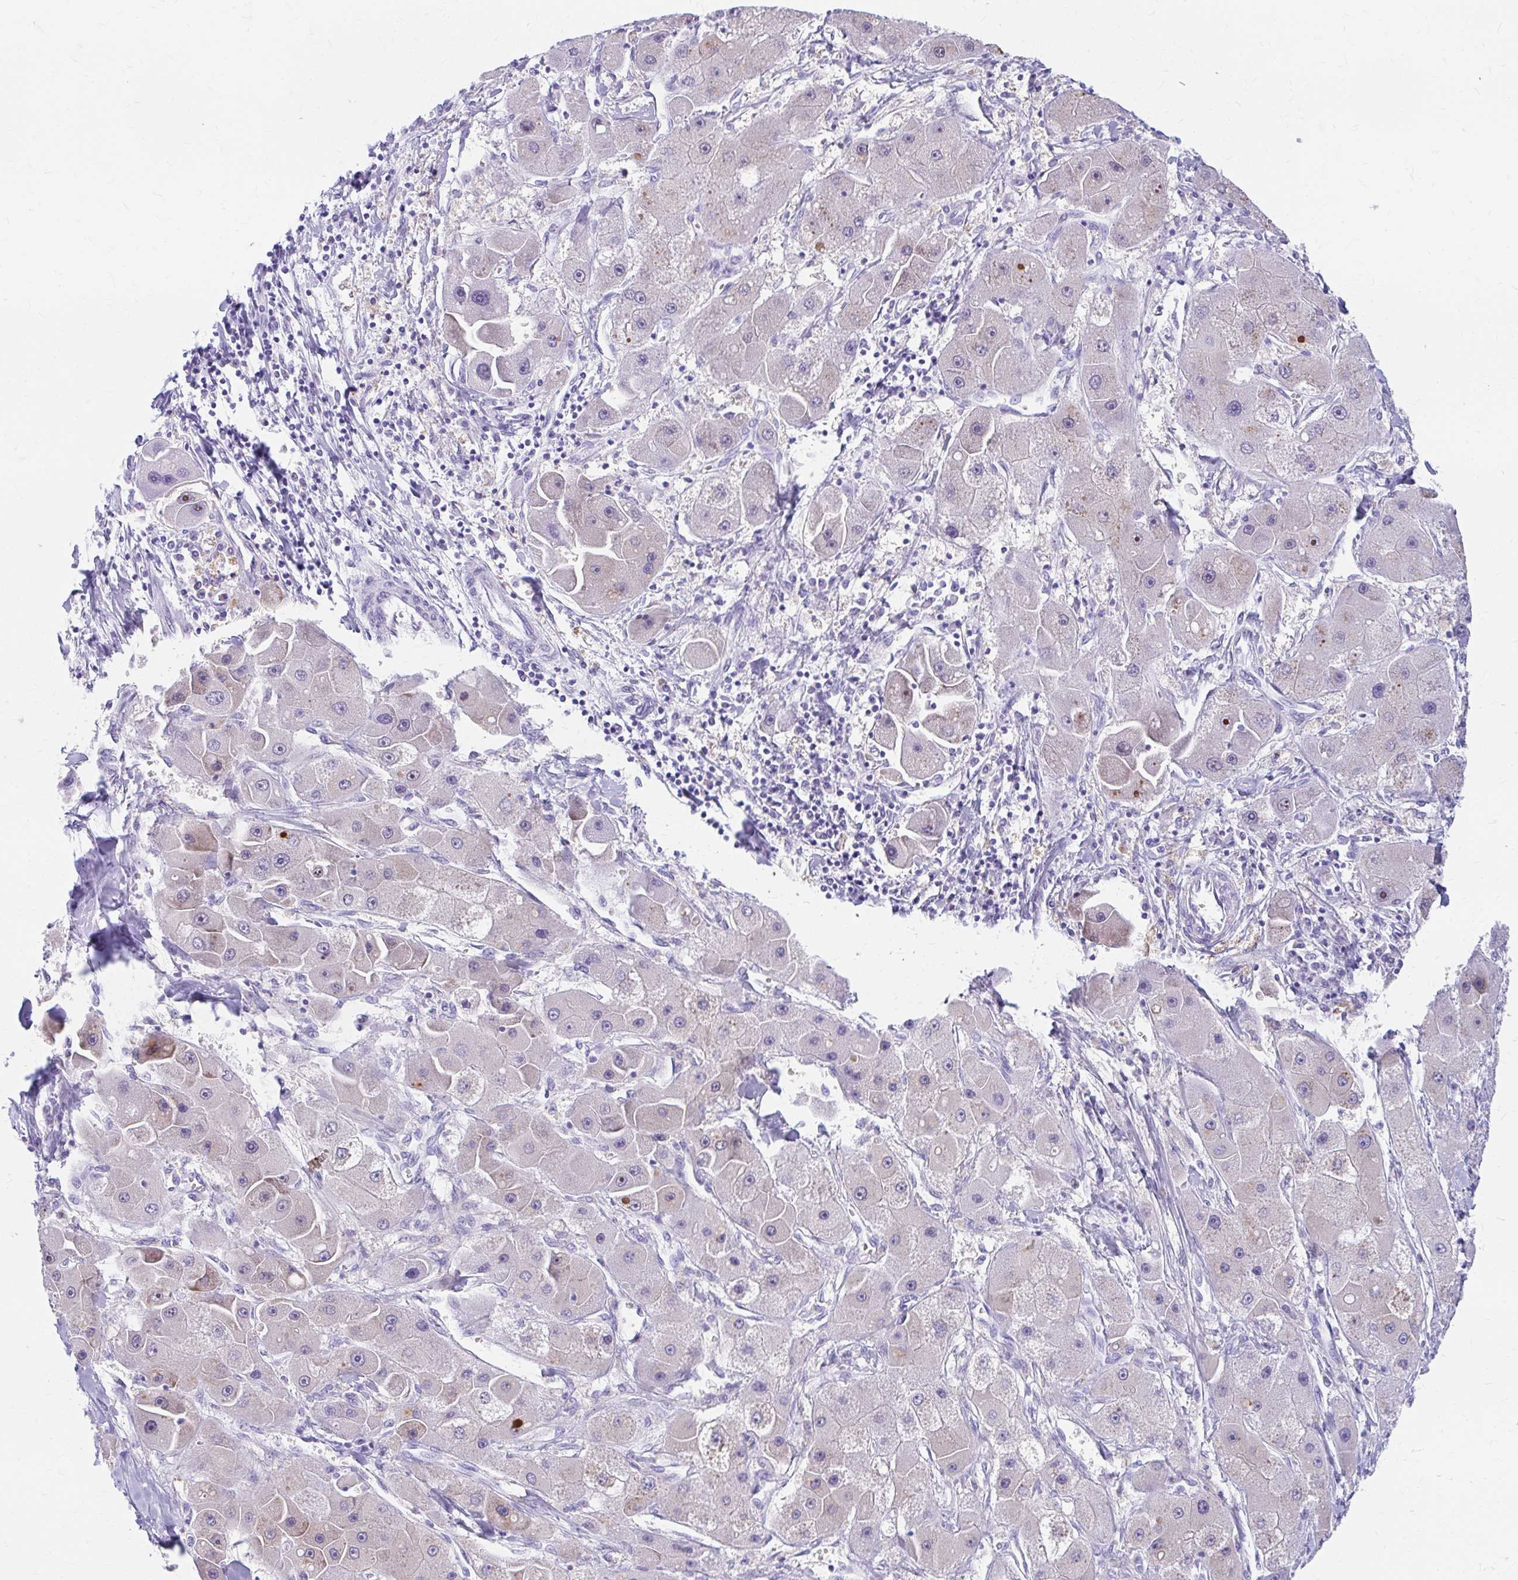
{"staining": {"intensity": "strong", "quantity": "<25%", "location": "nuclear"}, "tissue": "liver cancer", "cell_type": "Tumor cells", "image_type": "cancer", "snomed": [{"axis": "morphology", "description": "Carcinoma, Hepatocellular, NOS"}, {"axis": "topography", "description": "Liver"}], "caption": "A micrograph of liver cancer (hepatocellular carcinoma) stained for a protein exhibits strong nuclear brown staining in tumor cells. (IHC, brightfield microscopy, high magnification).", "gene": "FTSJ3", "patient": {"sex": "male", "age": 24}}